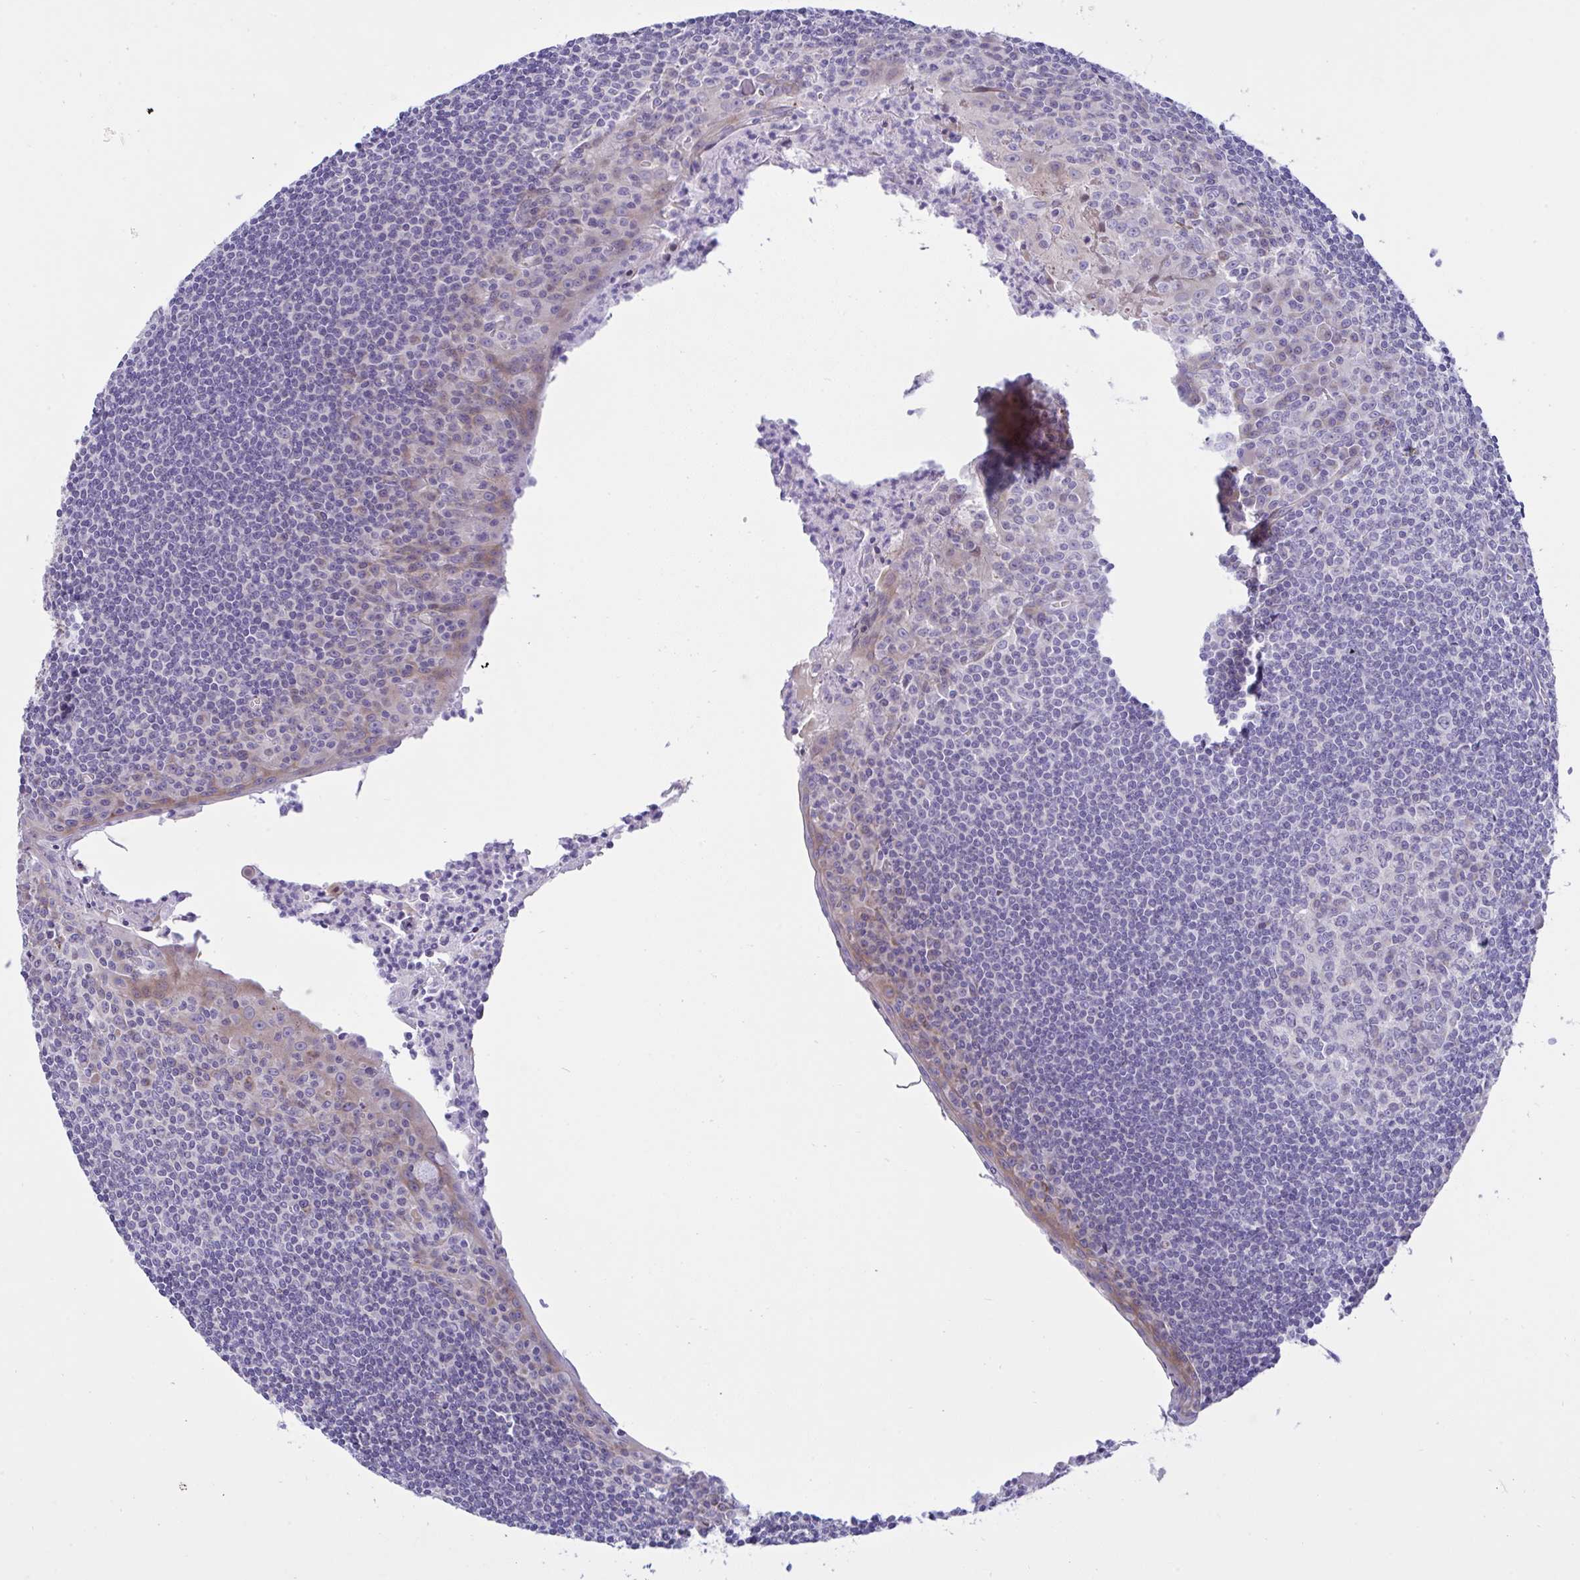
{"staining": {"intensity": "negative", "quantity": "none", "location": "none"}, "tissue": "tonsil", "cell_type": "Germinal center cells", "image_type": "normal", "snomed": [{"axis": "morphology", "description": "Normal tissue, NOS"}, {"axis": "topography", "description": "Tonsil"}], "caption": "Immunohistochemical staining of unremarkable tonsil shows no significant staining in germinal center cells.", "gene": "NTN1", "patient": {"sex": "male", "age": 27}}